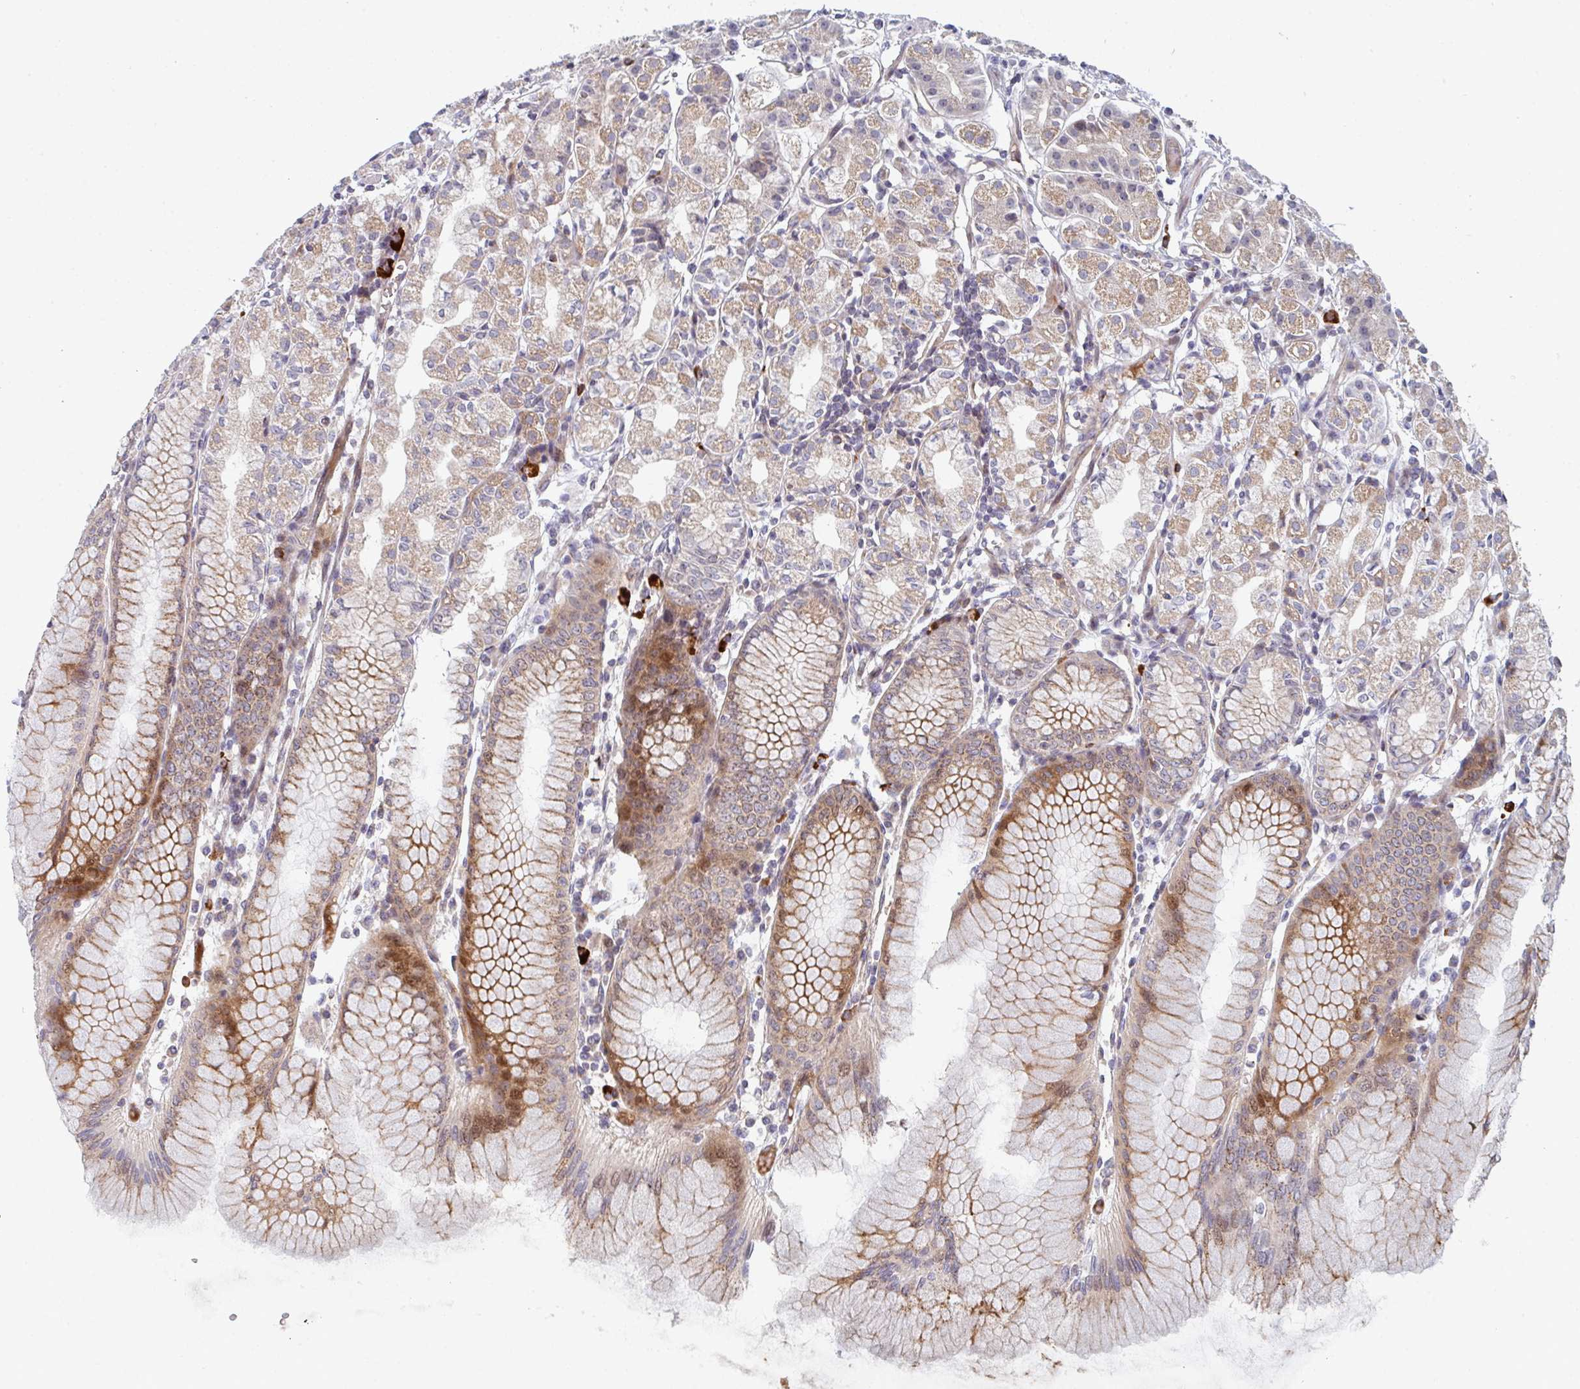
{"staining": {"intensity": "moderate", "quantity": "25%-75%", "location": "cytoplasmic/membranous,nuclear"}, "tissue": "stomach", "cell_type": "Glandular cells", "image_type": "normal", "snomed": [{"axis": "morphology", "description": "Normal tissue, NOS"}, {"axis": "topography", "description": "Stomach"}], "caption": "Glandular cells show medium levels of moderate cytoplasmic/membranous,nuclear staining in approximately 25%-75% of cells in benign stomach.", "gene": "ZNF644", "patient": {"sex": "female", "age": 57}}